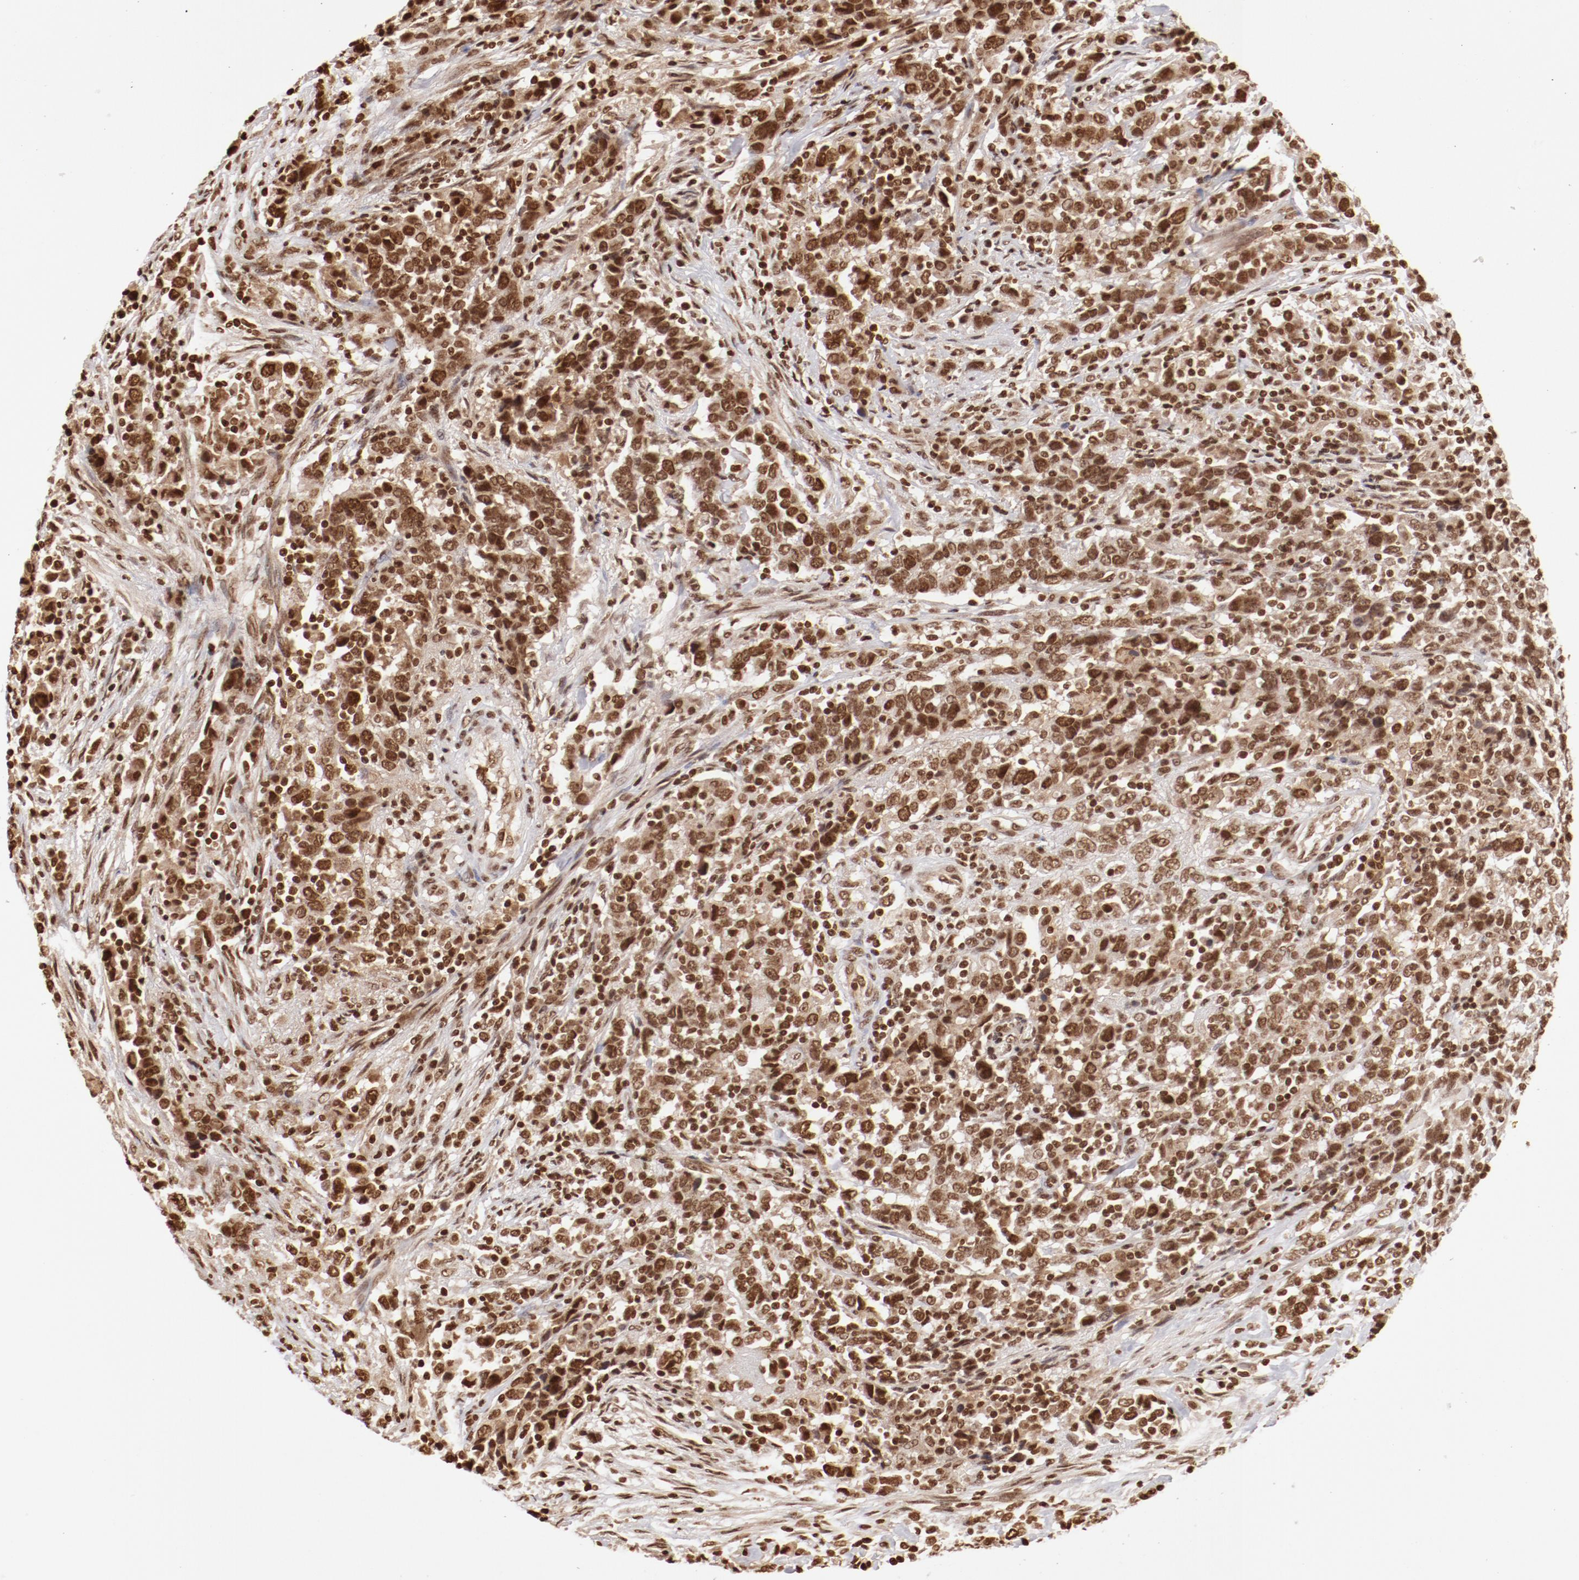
{"staining": {"intensity": "moderate", "quantity": ">75%", "location": "nuclear"}, "tissue": "urothelial cancer", "cell_type": "Tumor cells", "image_type": "cancer", "snomed": [{"axis": "morphology", "description": "Urothelial carcinoma, High grade"}, {"axis": "topography", "description": "Urinary bladder"}], "caption": "There is medium levels of moderate nuclear expression in tumor cells of urothelial cancer, as demonstrated by immunohistochemical staining (brown color).", "gene": "ABL2", "patient": {"sex": "male", "age": 61}}